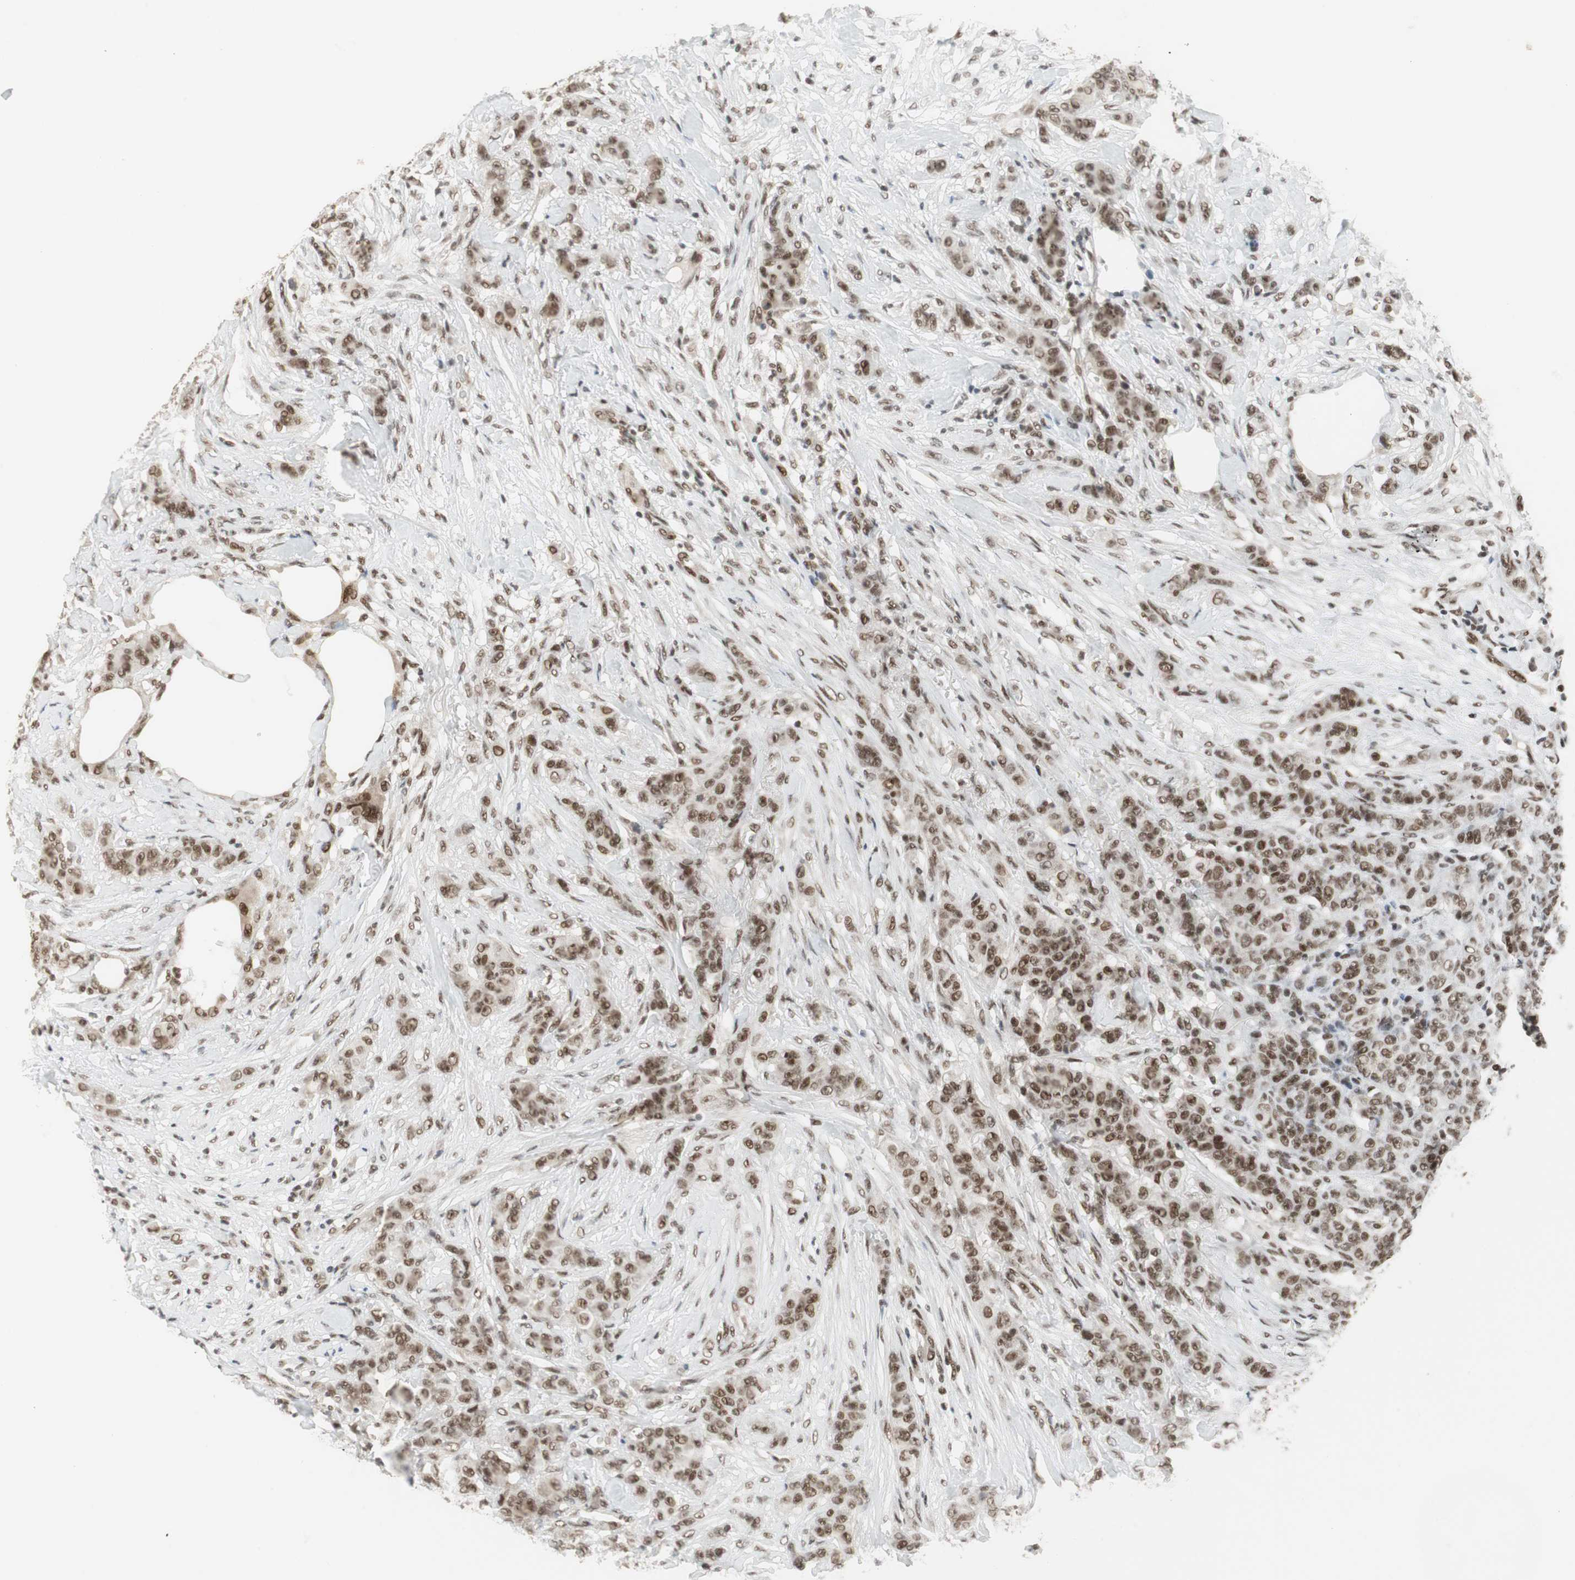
{"staining": {"intensity": "strong", "quantity": ">75%", "location": "nuclear"}, "tissue": "breast cancer", "cell_type": "Tumor cells", "image_type": "cancer", "snomed": [{"axis": "morphology", "description": "Duct carcinoma"}, {"axis": "topography", "description": "Breast"}], "caption": "Immunohistochemical staining of human breast cancer (infiltrating ductal carcinoma) shows high levels of strong nuclear expression in about >75% of tumor cells.", "gene": "RTF1", "patient": {"sex": "female", "age": 40}}